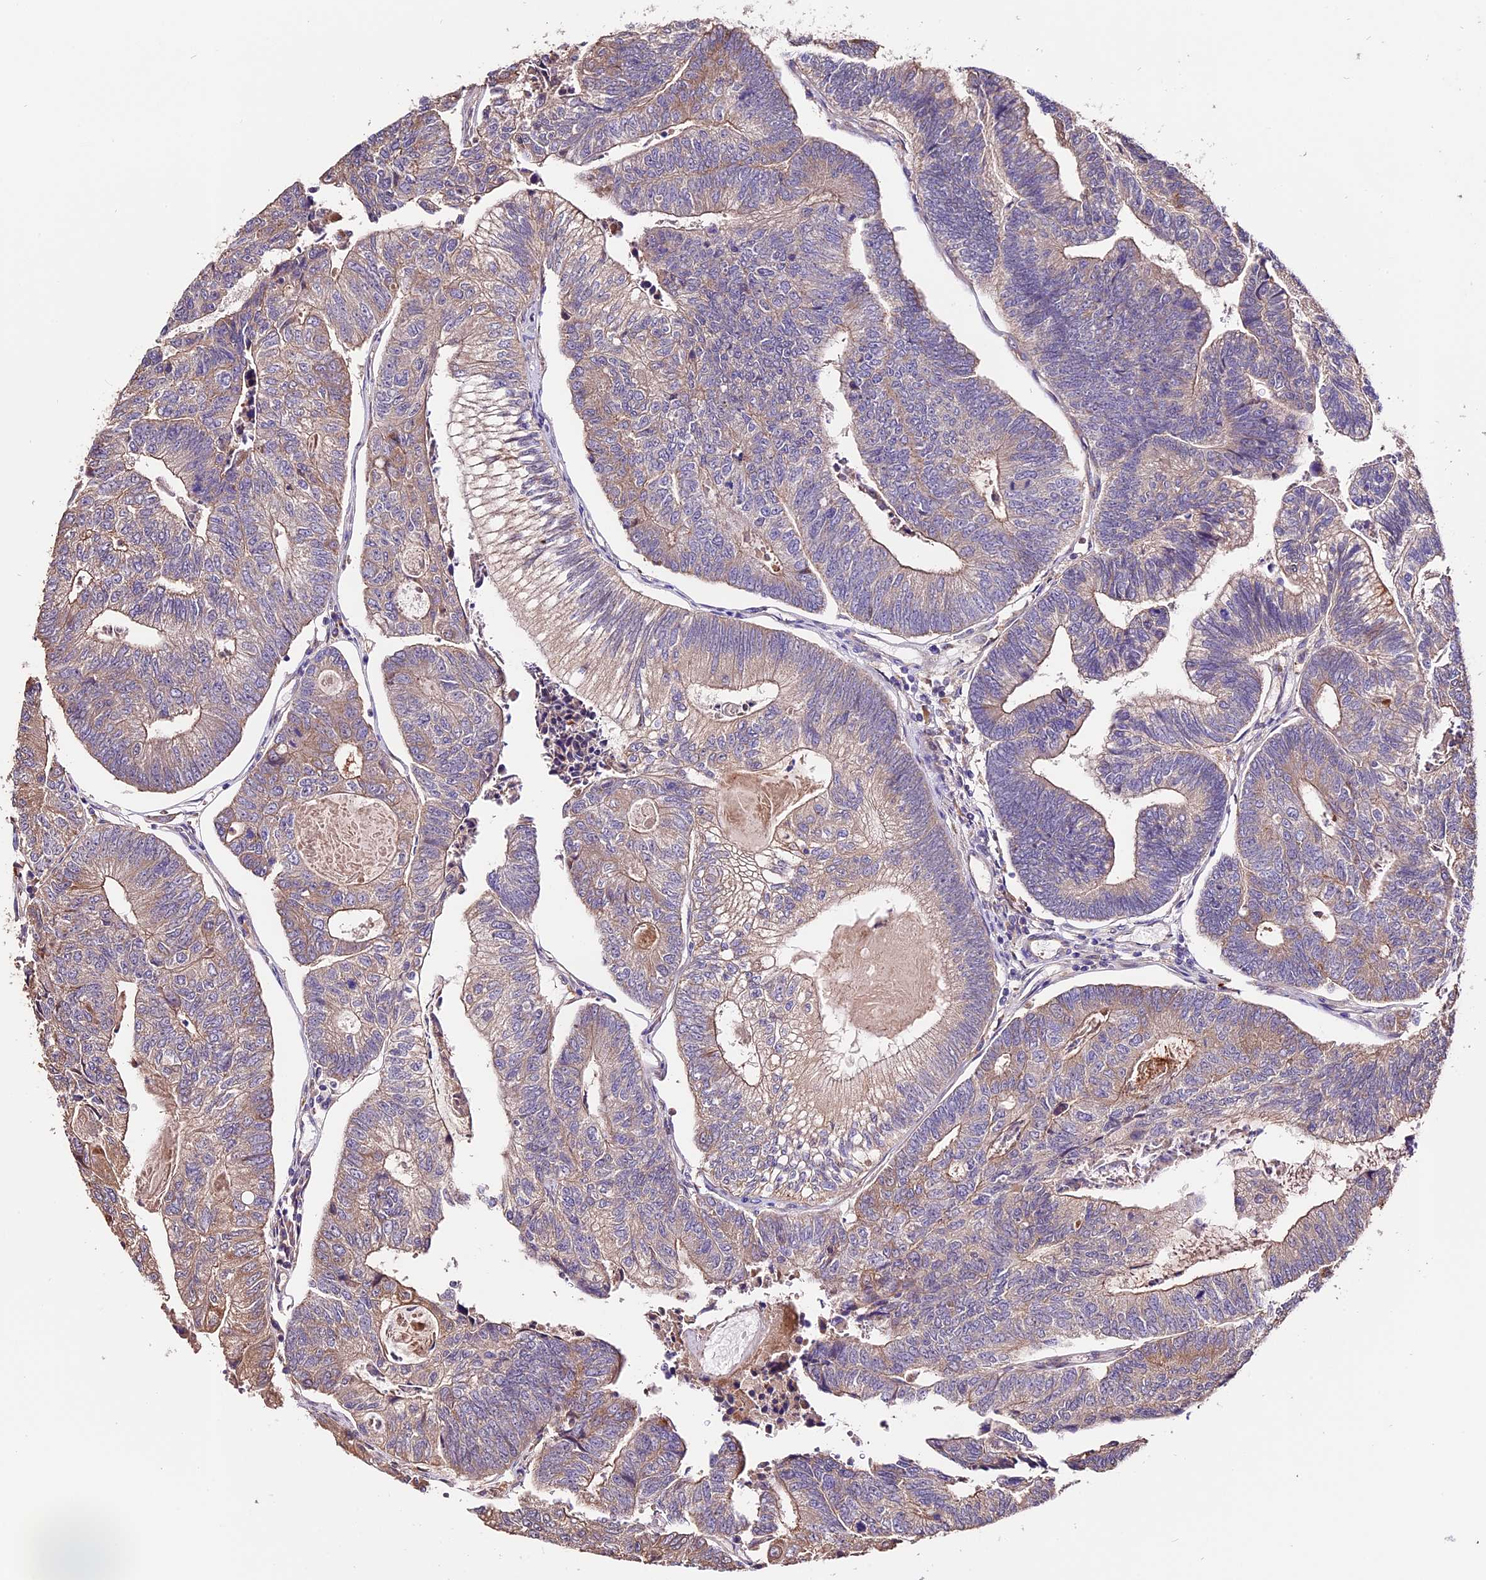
{"staining": {"intensity": "weak", "quantity": ">75%", "location": "cytoplasmic/membranous"}, "tissue": "colorectal cancer", "cell_type": "Tumor cells", "image_type": "cancer", "snomed": [{"axis": "morphology", "description": "Adenocarcinoma, NOS"}, {"axis": "topography", "description": "Colon"}], "caption": "Protein expression by immunohistochemistry (IHC) exhibits weak cytoplasmic/membranous expression in about >75% of tumor cells in colorectal adenocarcinoma.", "gene": "CES3", "patient": {"sex": "female", "age": 67}}